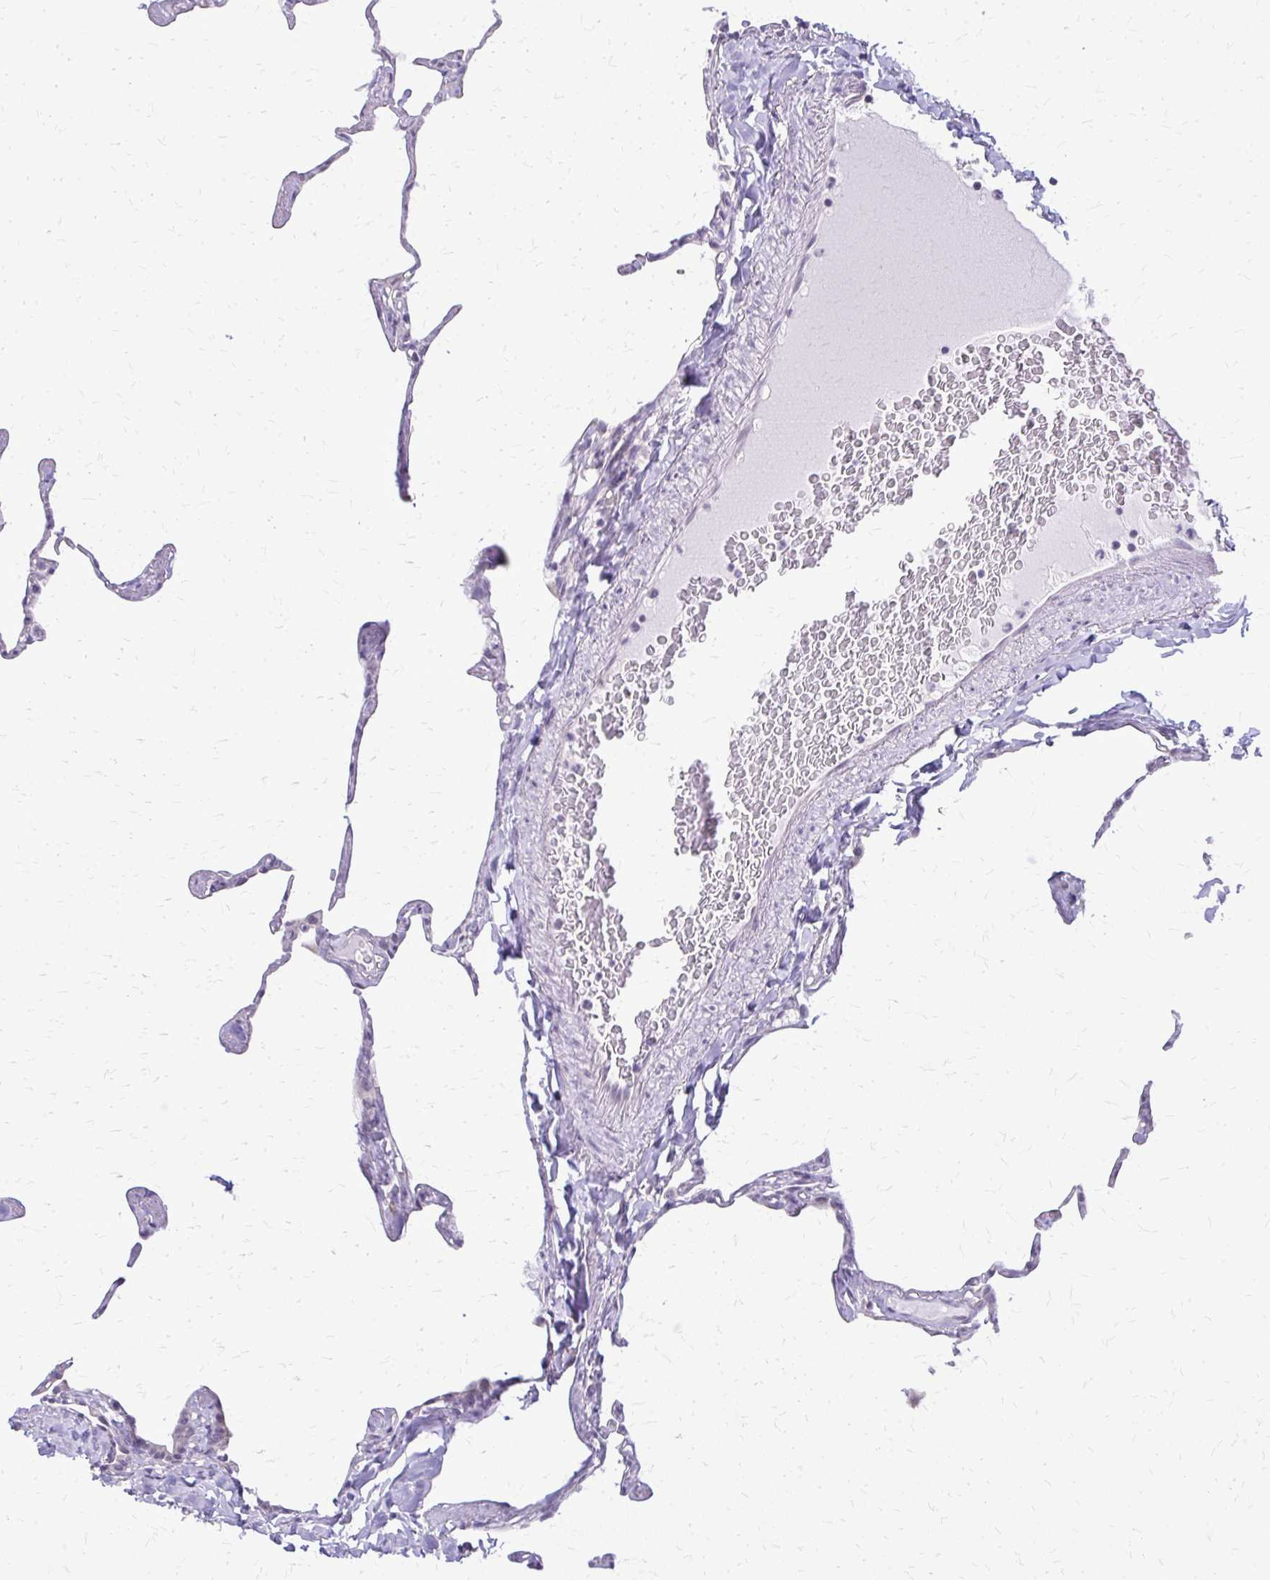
{"staining": {"intensity": "negative", "quantity": "none", "location": "none"}, "tissue": "lung", "cell_type": "Alveolar cells", "image_type": "normal", "snomed": [{"axis": "morphology", "description": "Normal tissue, NOS"}, {"axis": "topography", "description": "Lung"}], "caption": "This photomicrograph is of unremarkable lung stained with IHC to label a protein in brown with the nuclei are counter-stained blue. There is no expression in alveolar cells.", "gene": "PLCB1", "patient": {"sex": "male", "age": 65}}